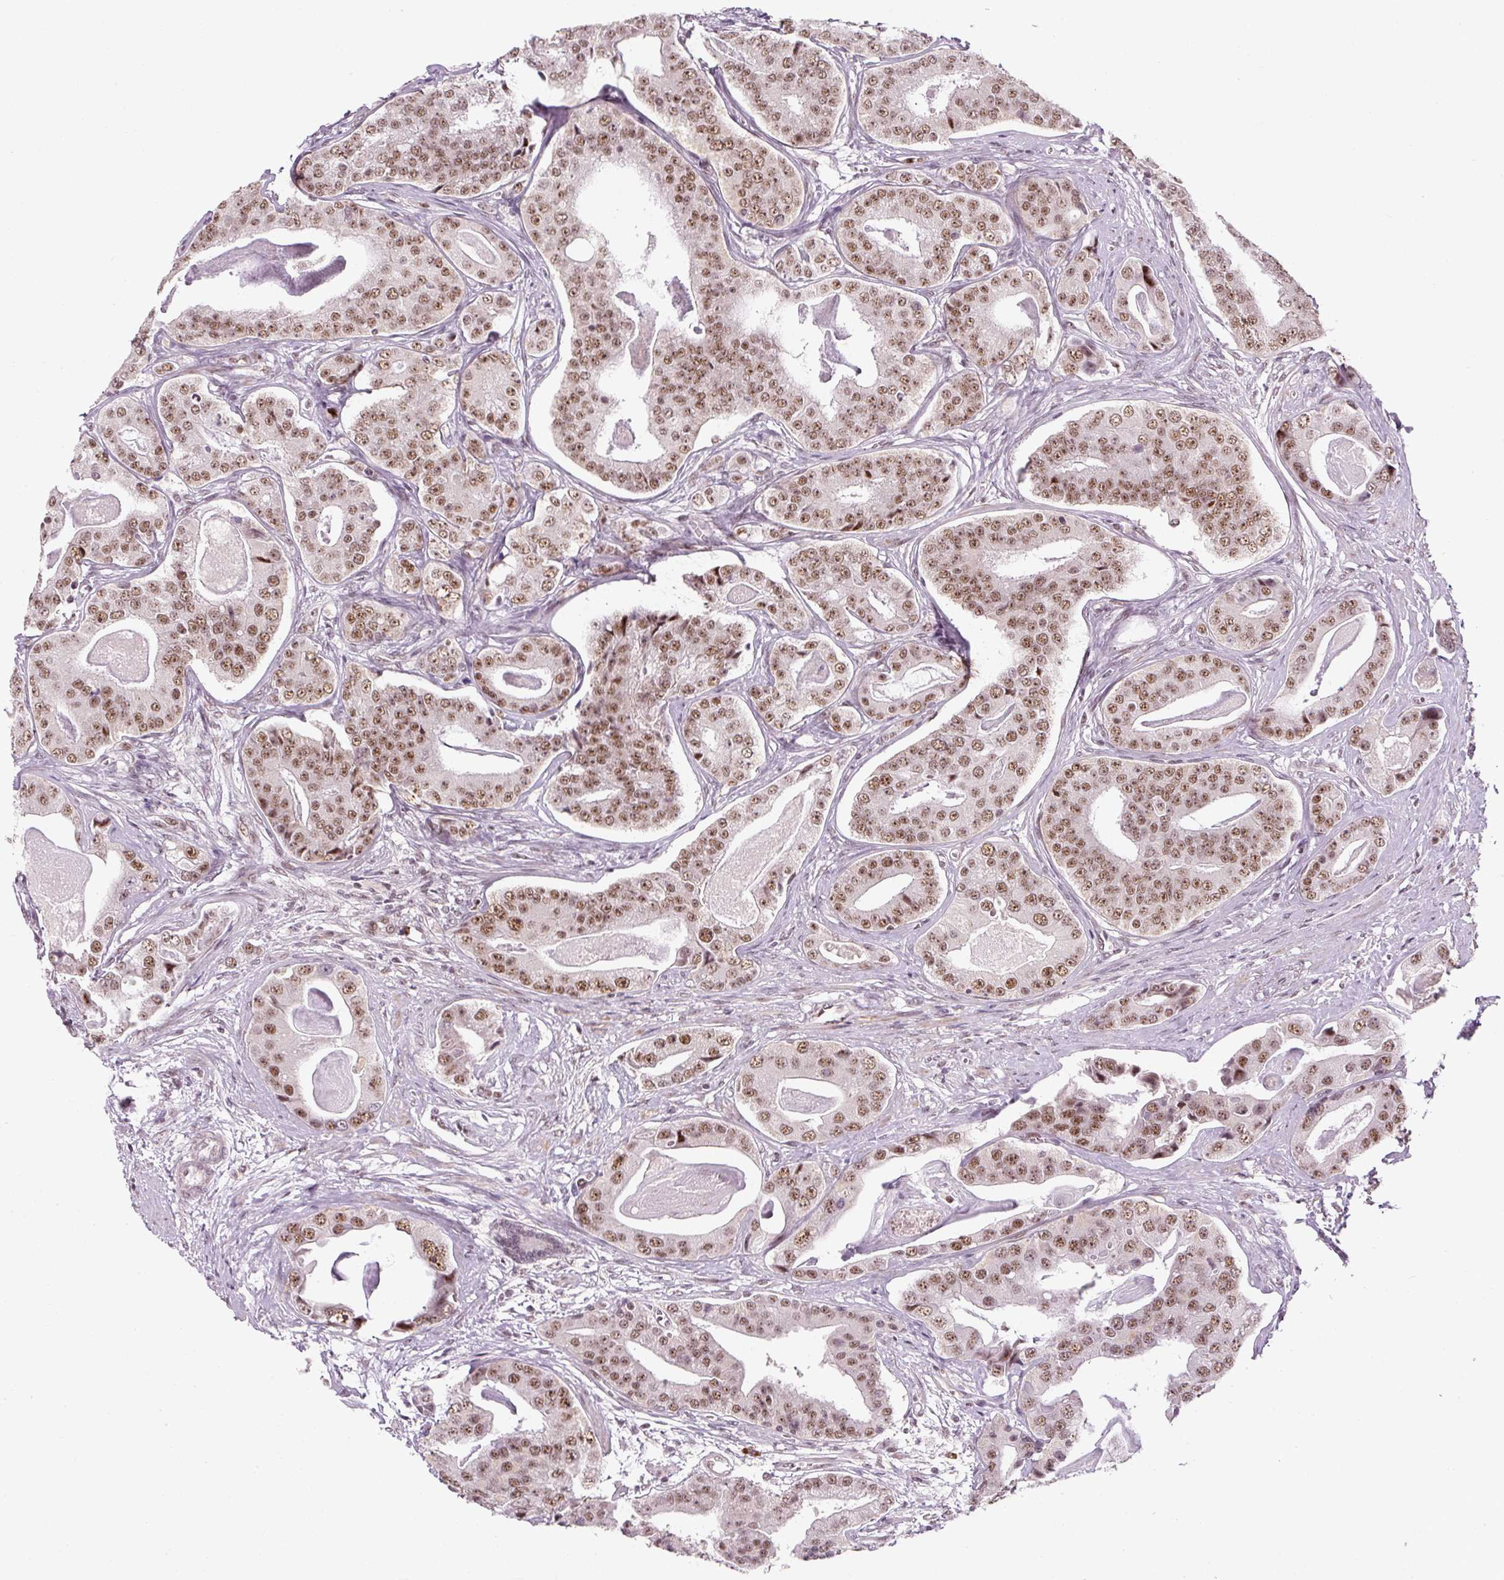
{"staining": {"intensity": "moderate", "quantity": ">75%", "location": "nuclear"}, "tissue": "prostate cancer", "cell_type": "Tumor cells", "image_type": "cancer", "snomed": [{"axis": "morphology", "description": "Adenocarcinoma, High grade"}, {"axis": "topography", "description": "Prostate"}], "caption": "Immunohistochemistry micrograph of prostate cancer stained for a protein (brown), which reveals medium levels of moderate nuclear staining in approximately >75% of tumor cells.", "gene": "U2AF2", "patient": {"sex": "male", "age": 71}}